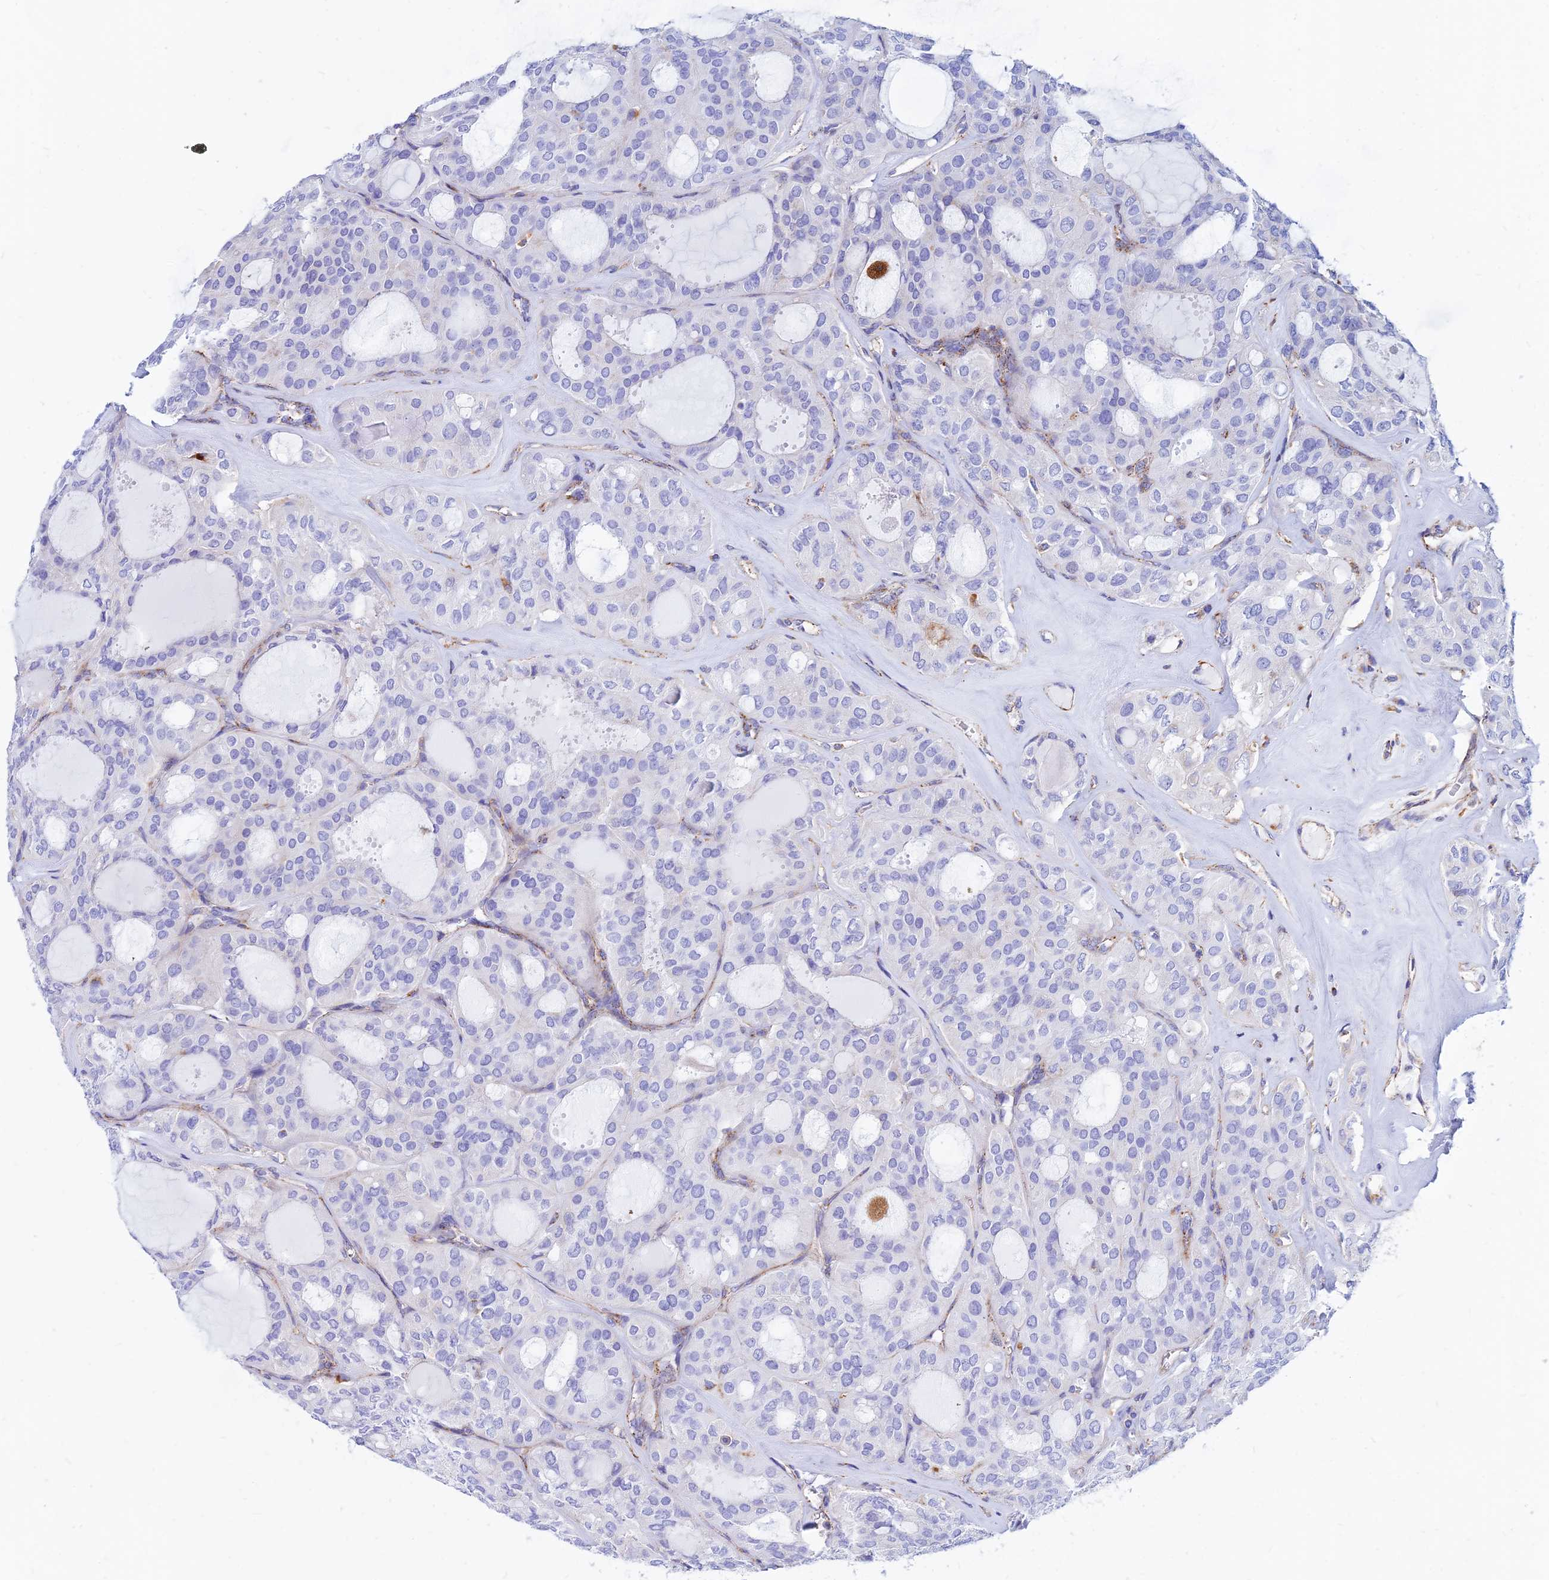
{"staining": {"intensity": "negative", "quantity": "none", "location": "none"}, "tissue": "thyroid cancer", "cell_type": "Tumor cells", "image_type": "cancer", "snomed": [{"axis": "morphology", "description": "Follicular adenoma carcinoma, NOS"}, {"axis": "topography", "description": "Thyroid gland"}], "caption": "Immunohistochemical staining of thyroid cancer (follicular adenoma carcinoma) reveals no significant staining in tumor cells.", "gene": "SPNS1", "patient": {"sex": "male", "age": 75}}